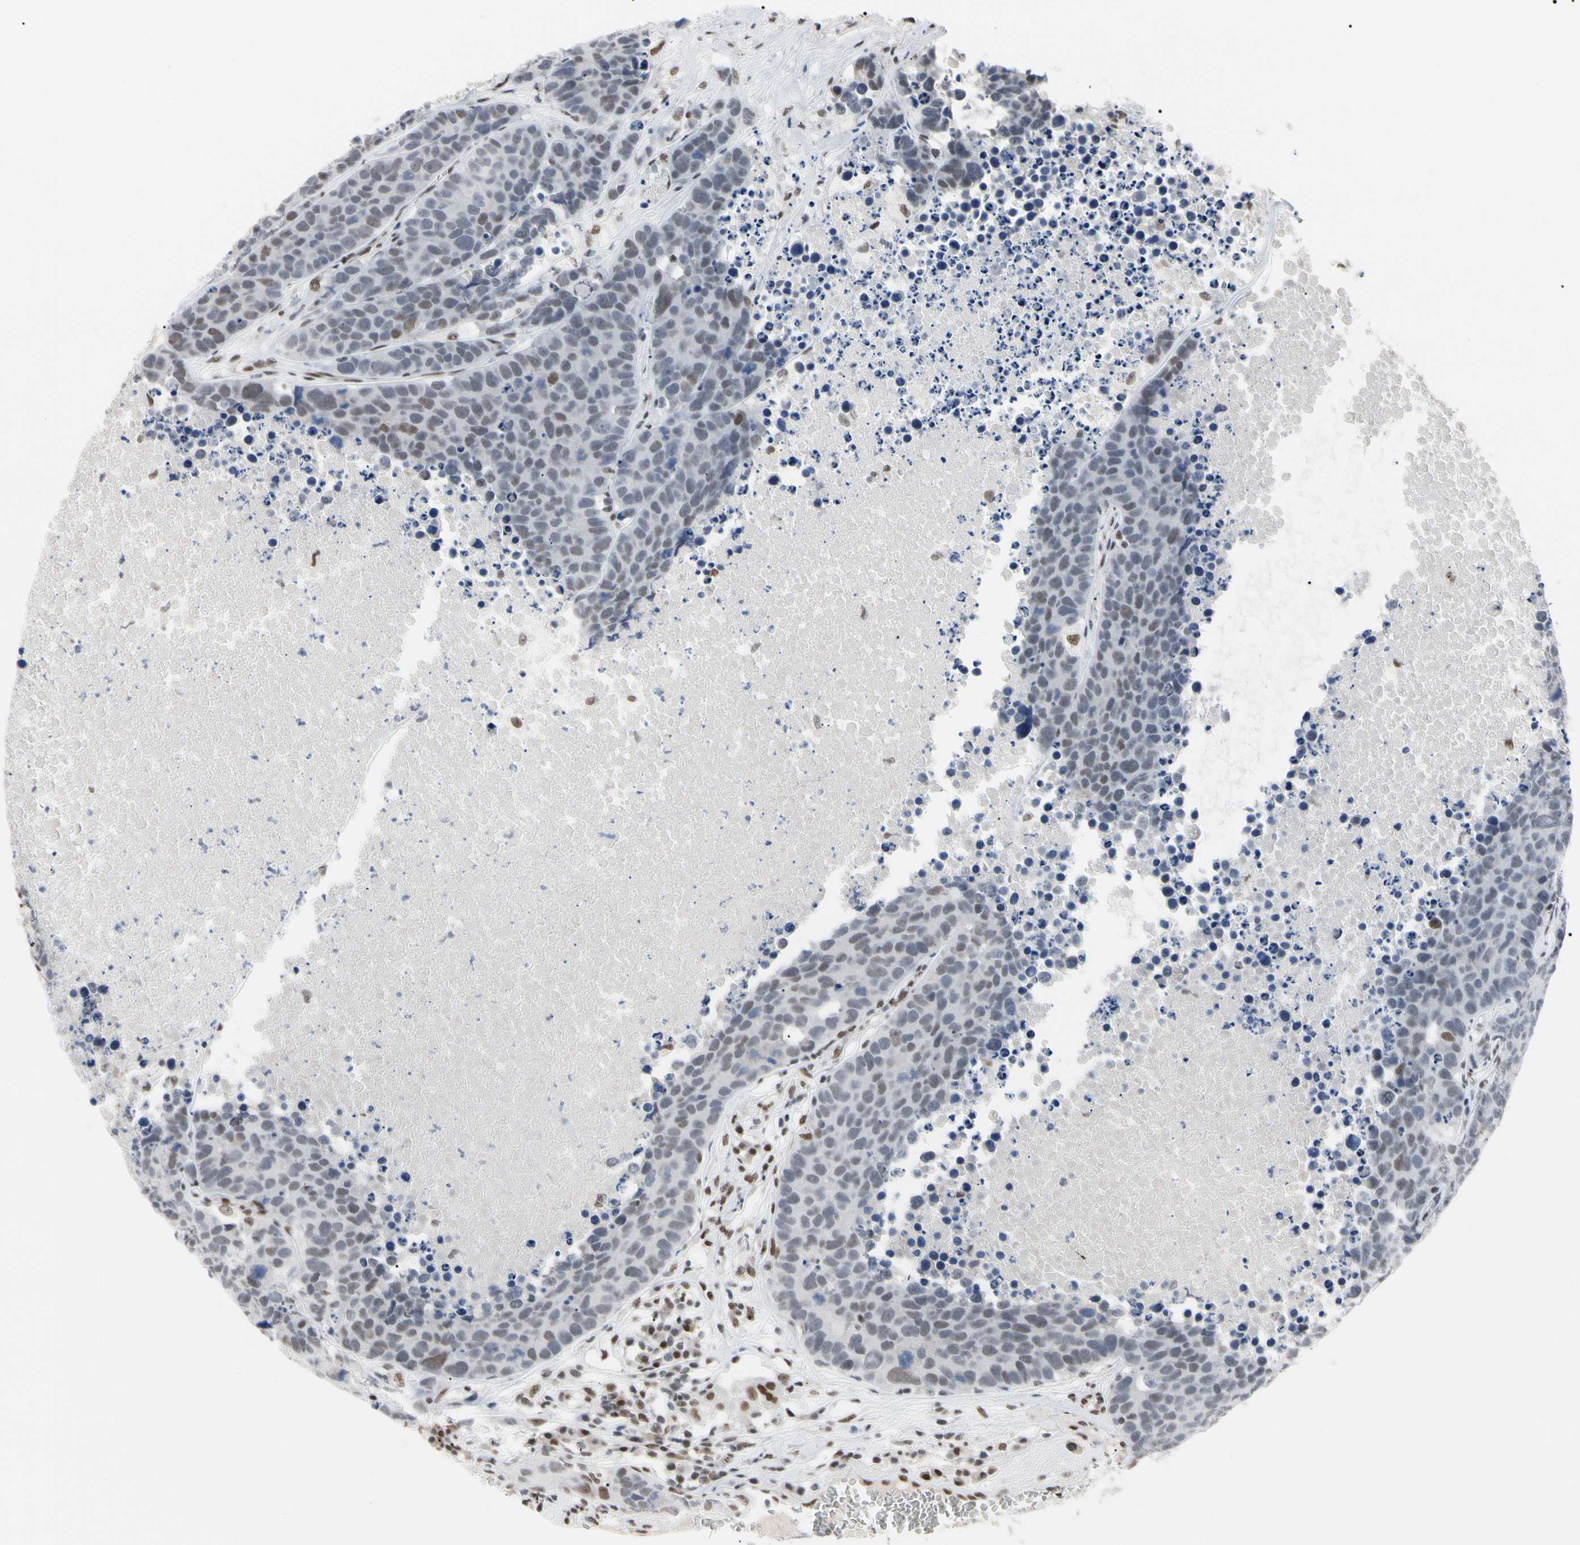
{"staining": {"intensity": "weak", "quantity": "<25%", "location": "nuclear"}, "tissue": "carcinoid", "cell_type": "Tumor cells", "image_type": "cancer", "snomed": [{"axis": "morphology", "description": "Carcinoid, malignant, NOS"}, {"axis": "topography", "description": "Lung"}], "caption": "An IHC histopathology image of carcinoid is shown. There is no staining in tumor cells of carcinoid.", "gene": "FAM98B", "patient": {"sex": "male", "age": 60}}